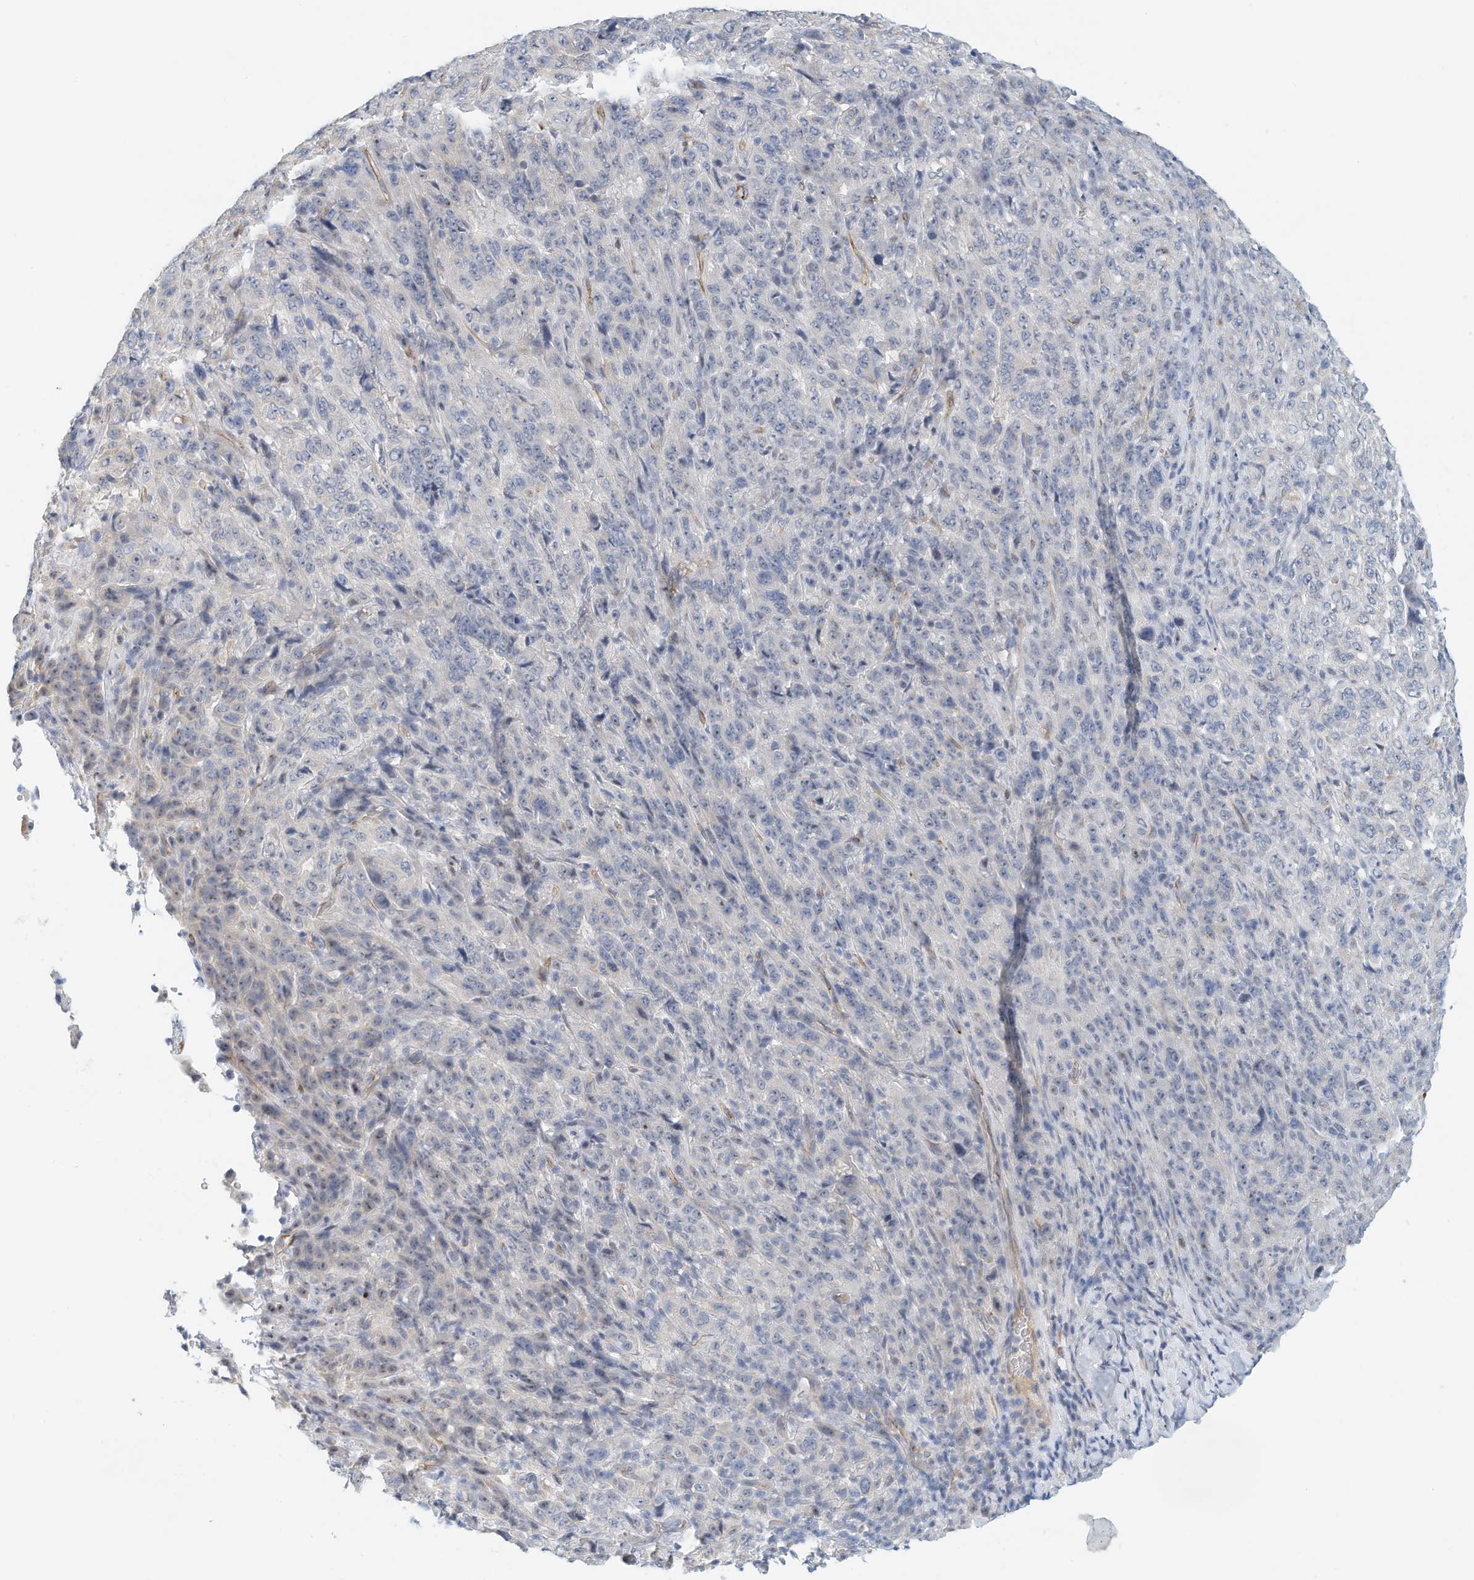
{"staining": {"intensity": "negative", "quantity": "none", "location": "none"}, "tissue": "pancreatic cancer", "cell_type": "Tumor cells", "image_type": "cancer", "snomed": [{"axis": "morphology", "description": "Adenocarcinoma, NOS"}, {"axis": "topography", "description": "Pancreas"}], "caption": "An immunohistochemistry (IHC) histopathology image of pancreatic cancer is shown. There is no staining in tumor cells of pancreatic cancer. (DAB (3,3'-diaminobenzidine) IHC, high magnification).", "gene": "ARHGAP28", "patient": {"sex": "male", "age": 63}}